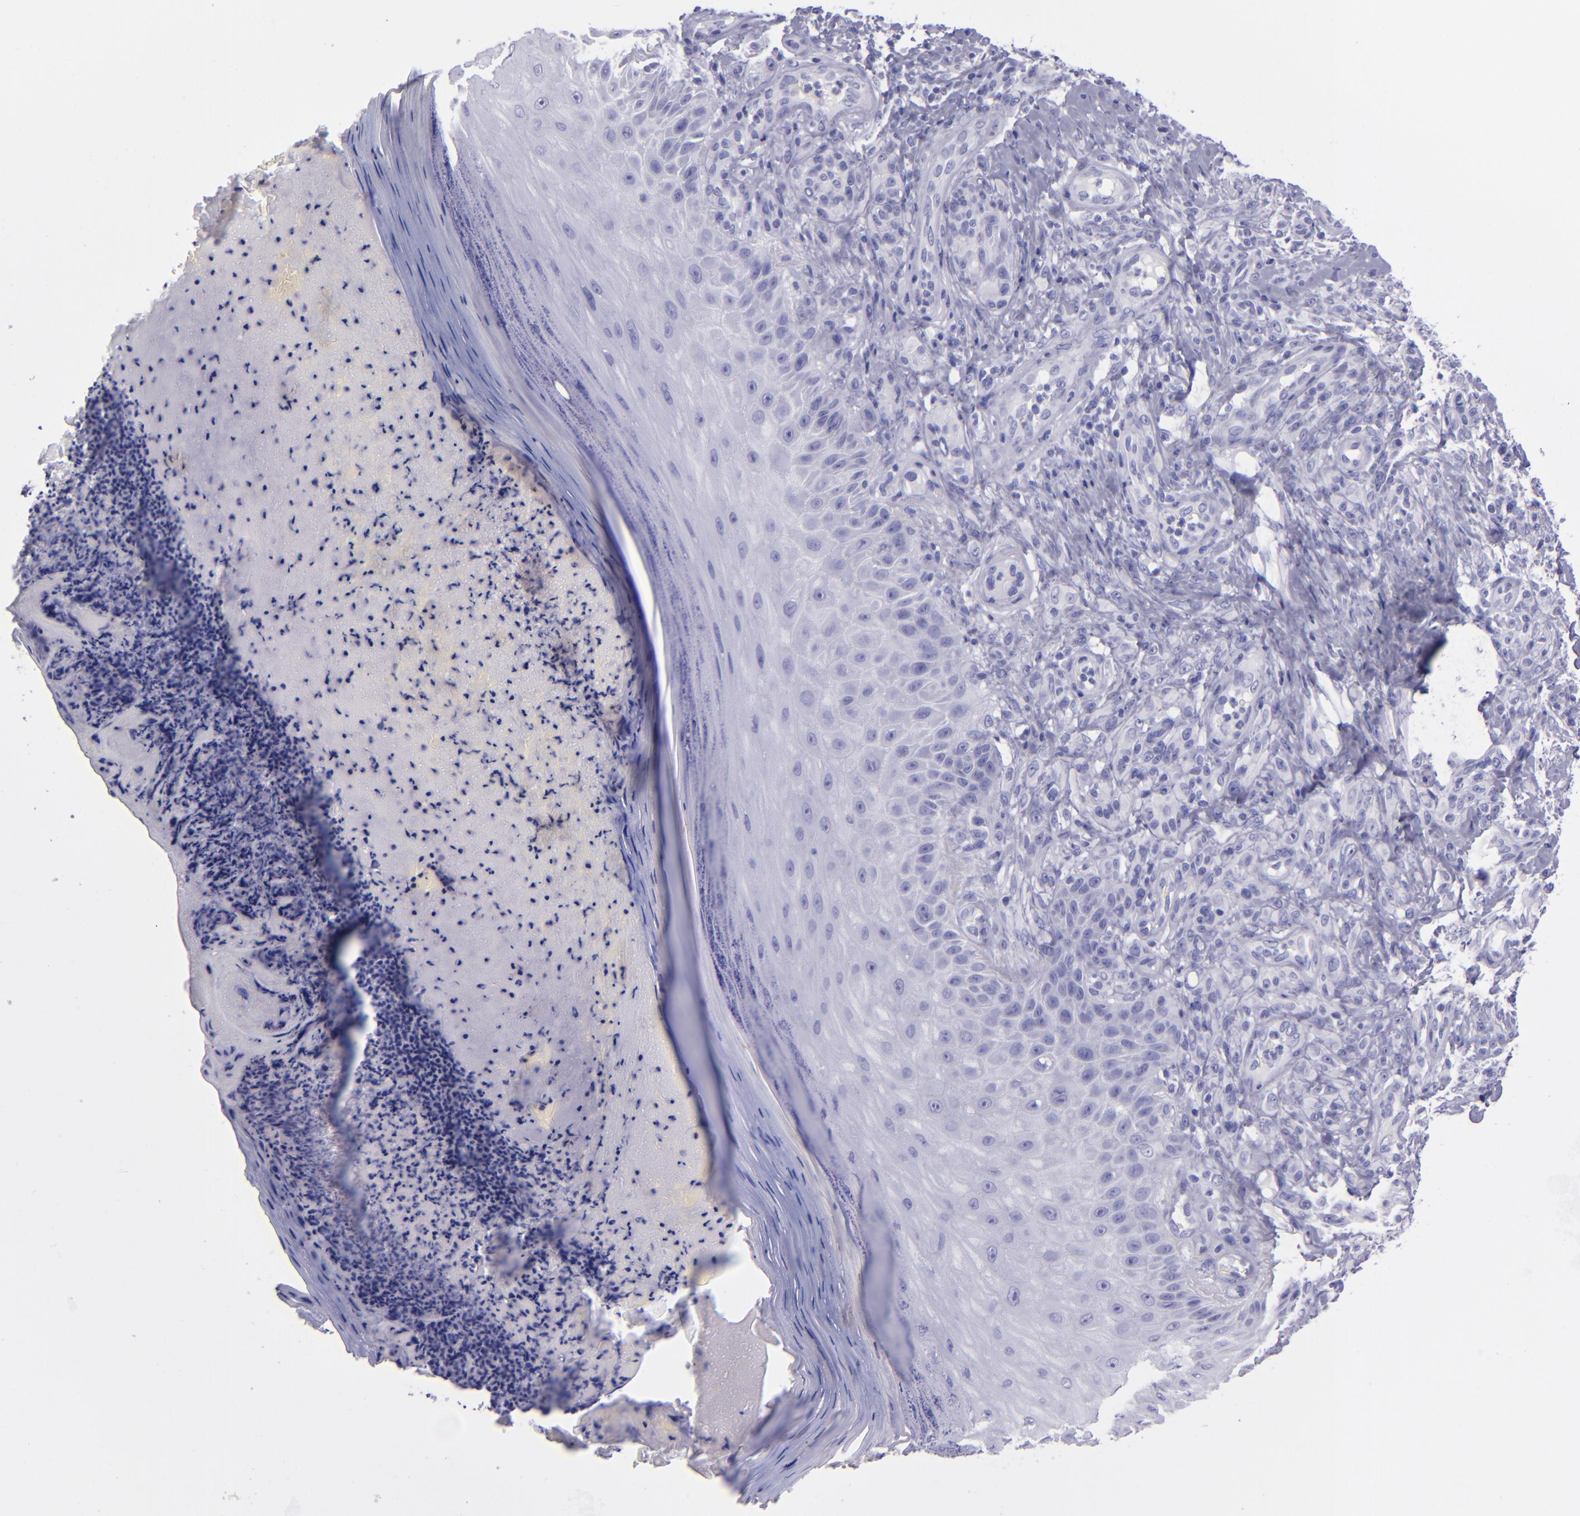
{"staining": {"intensity": "negative", "quantity": "none", "location": "none"}, "tissue": "melanoma", "cell_type": "Tumor cells", "image_type": "cancer", "snomed": [{"axis": "morphology", "description": "Malignant melanoma, NOS"}, {"axis": "topography", "description": "Skin"}], "caption": "IHC photomicrograph of neoplastic tissue: melanoma stained with DAB reveals no significant protein staining in tumor cells.", "gene": "TNNT3", "patient": {"sex": "male", "age": 57}}